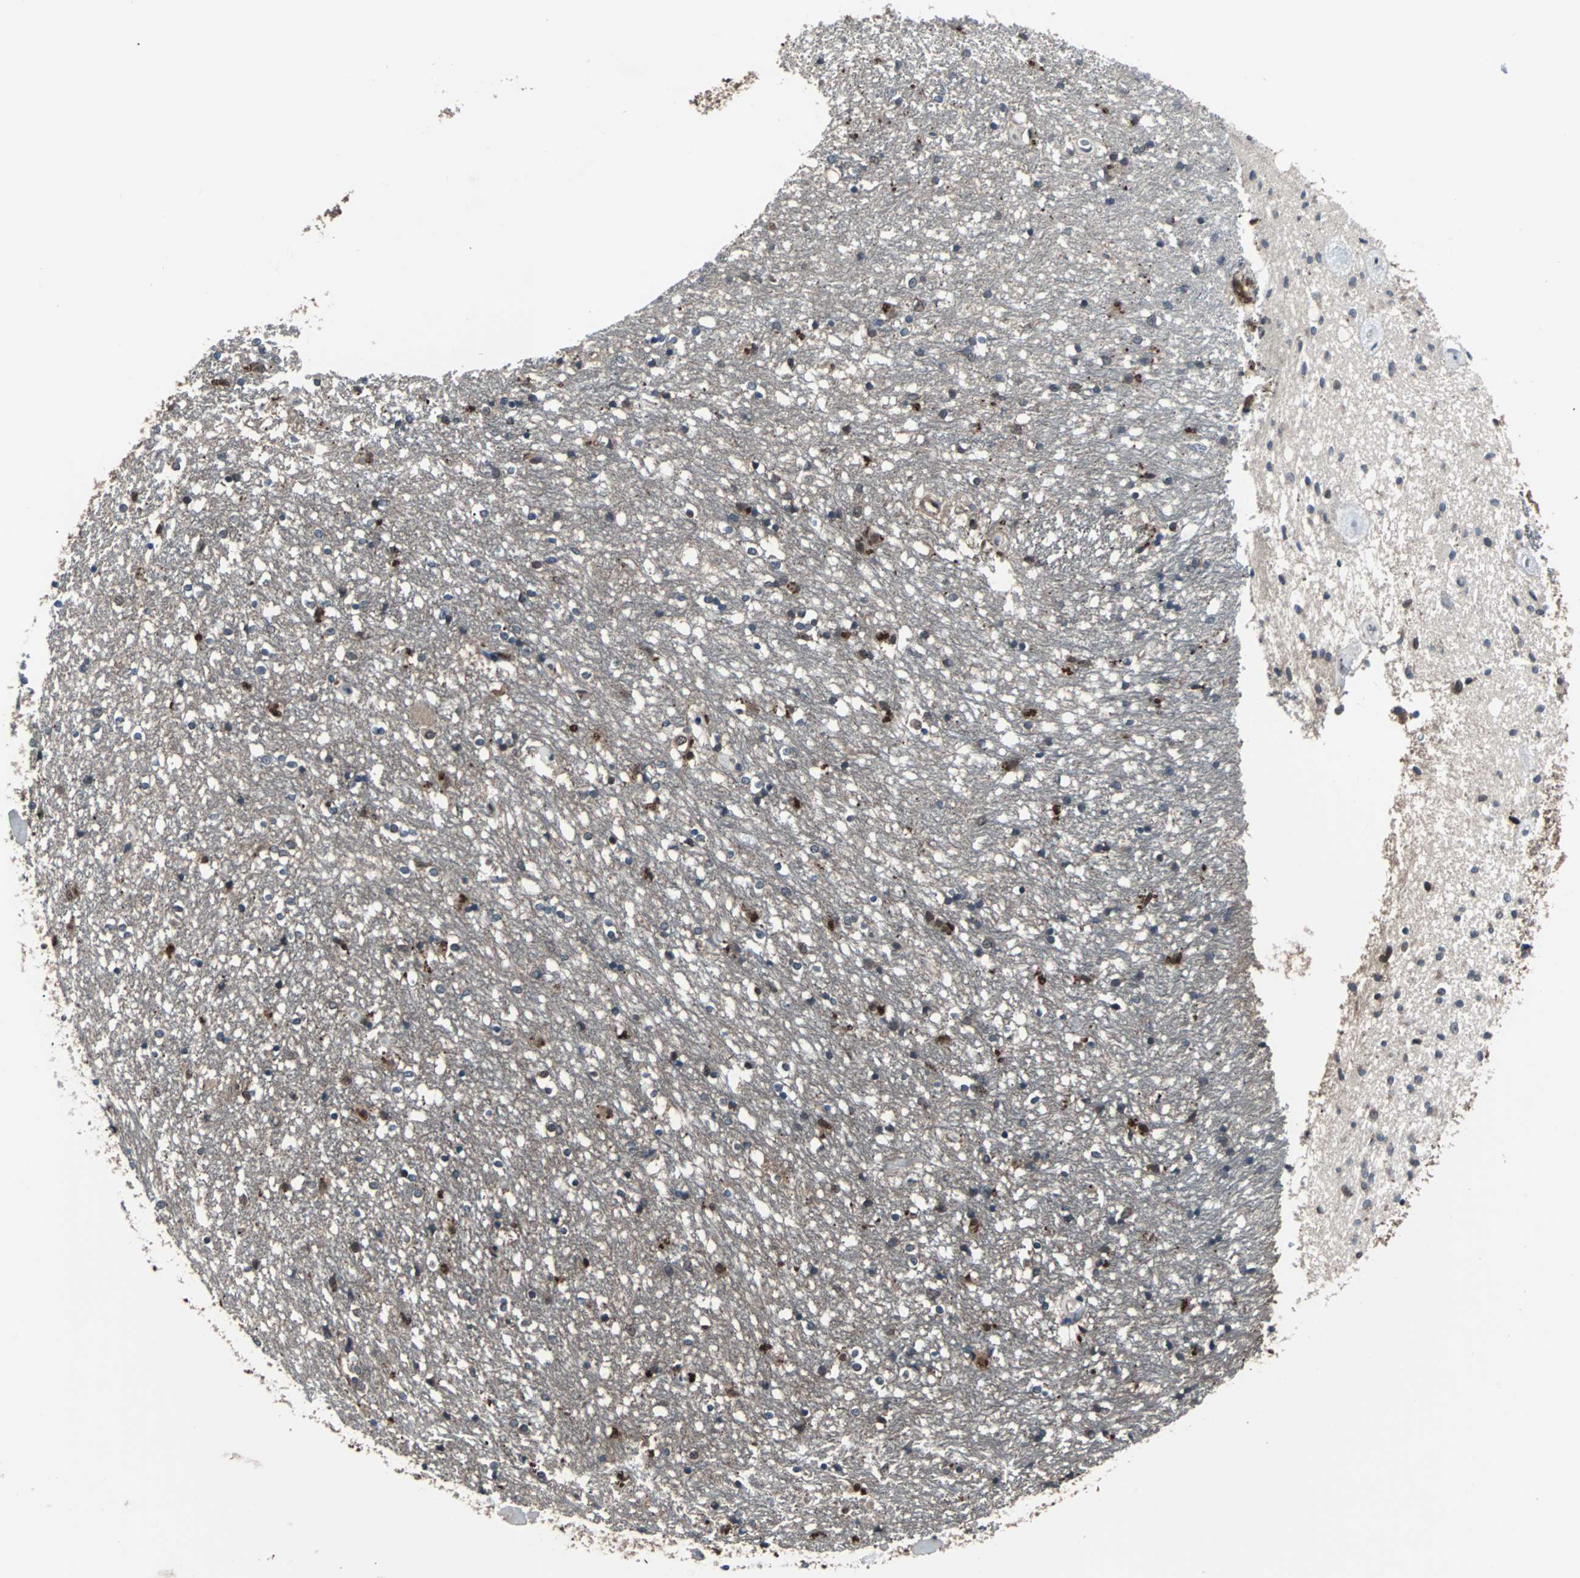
{"staining": {"intensity": "weak", "quantity": "25%-75%", "location": "cytoplasmic/membranous"}, "tissue": "caudate", "cell_type": "Glial cells", "image_type": "normal", "snomed": [{"axis": "morphology", "description": "Normal tissue, NOS"}, {"axis": "topography", "description": "Lateral ventricle wall"}], "caption": "A brown stain shows weak cytoplasmic/membranous expression of a protein in glial cells of normal caudate. (IHC, brightfield microscopy, high magnification).", "gene": "PAK1", "patient": {"sex": "female", "age": 54}}